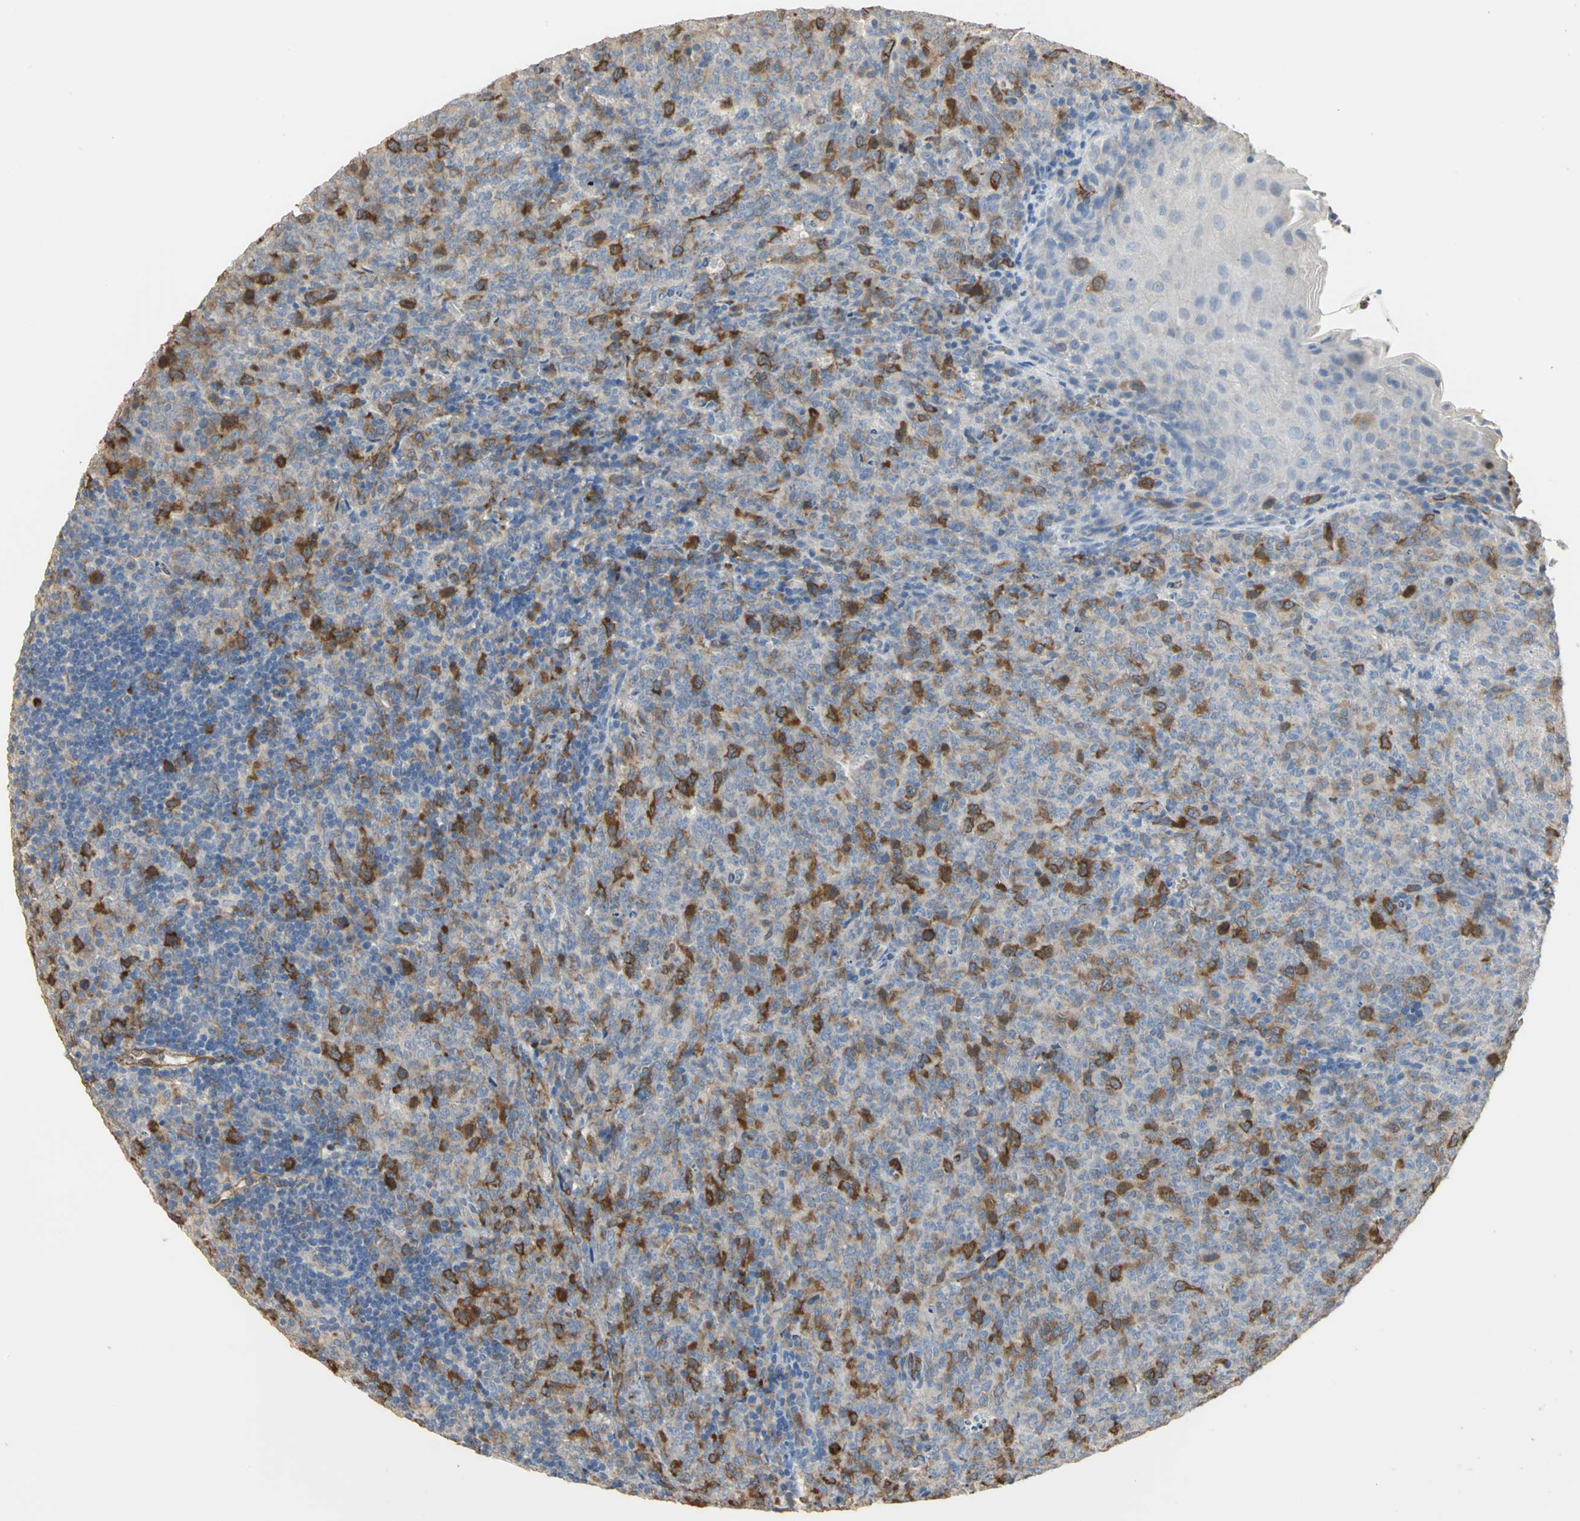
{"staining": {"intensity": "strong", "quantity": "25%-75%", "location": "cytoplasmic/membranous"}, "tissue": "lymphoma", "cell_type": "Tumor cells", "image_type": "cancer", "snomed": [{"axis": "morphology", "description": "Malignant lymphoma, non-Hodgkin's type, High grade"}, {"axis": "topography", "description": "Tonsil"}], "caption": "An immunohistochemistry micrograph of neoplastic tissue is shown. Protein staining in brown highlights strong cytoplasmic/membranous positivity in lymphoma within tumor cells. (DAB IHC with brightfield microscopy, high magnification).", "gene": "DLGAP5", "patient": {"sex": "female", "age": 36}}